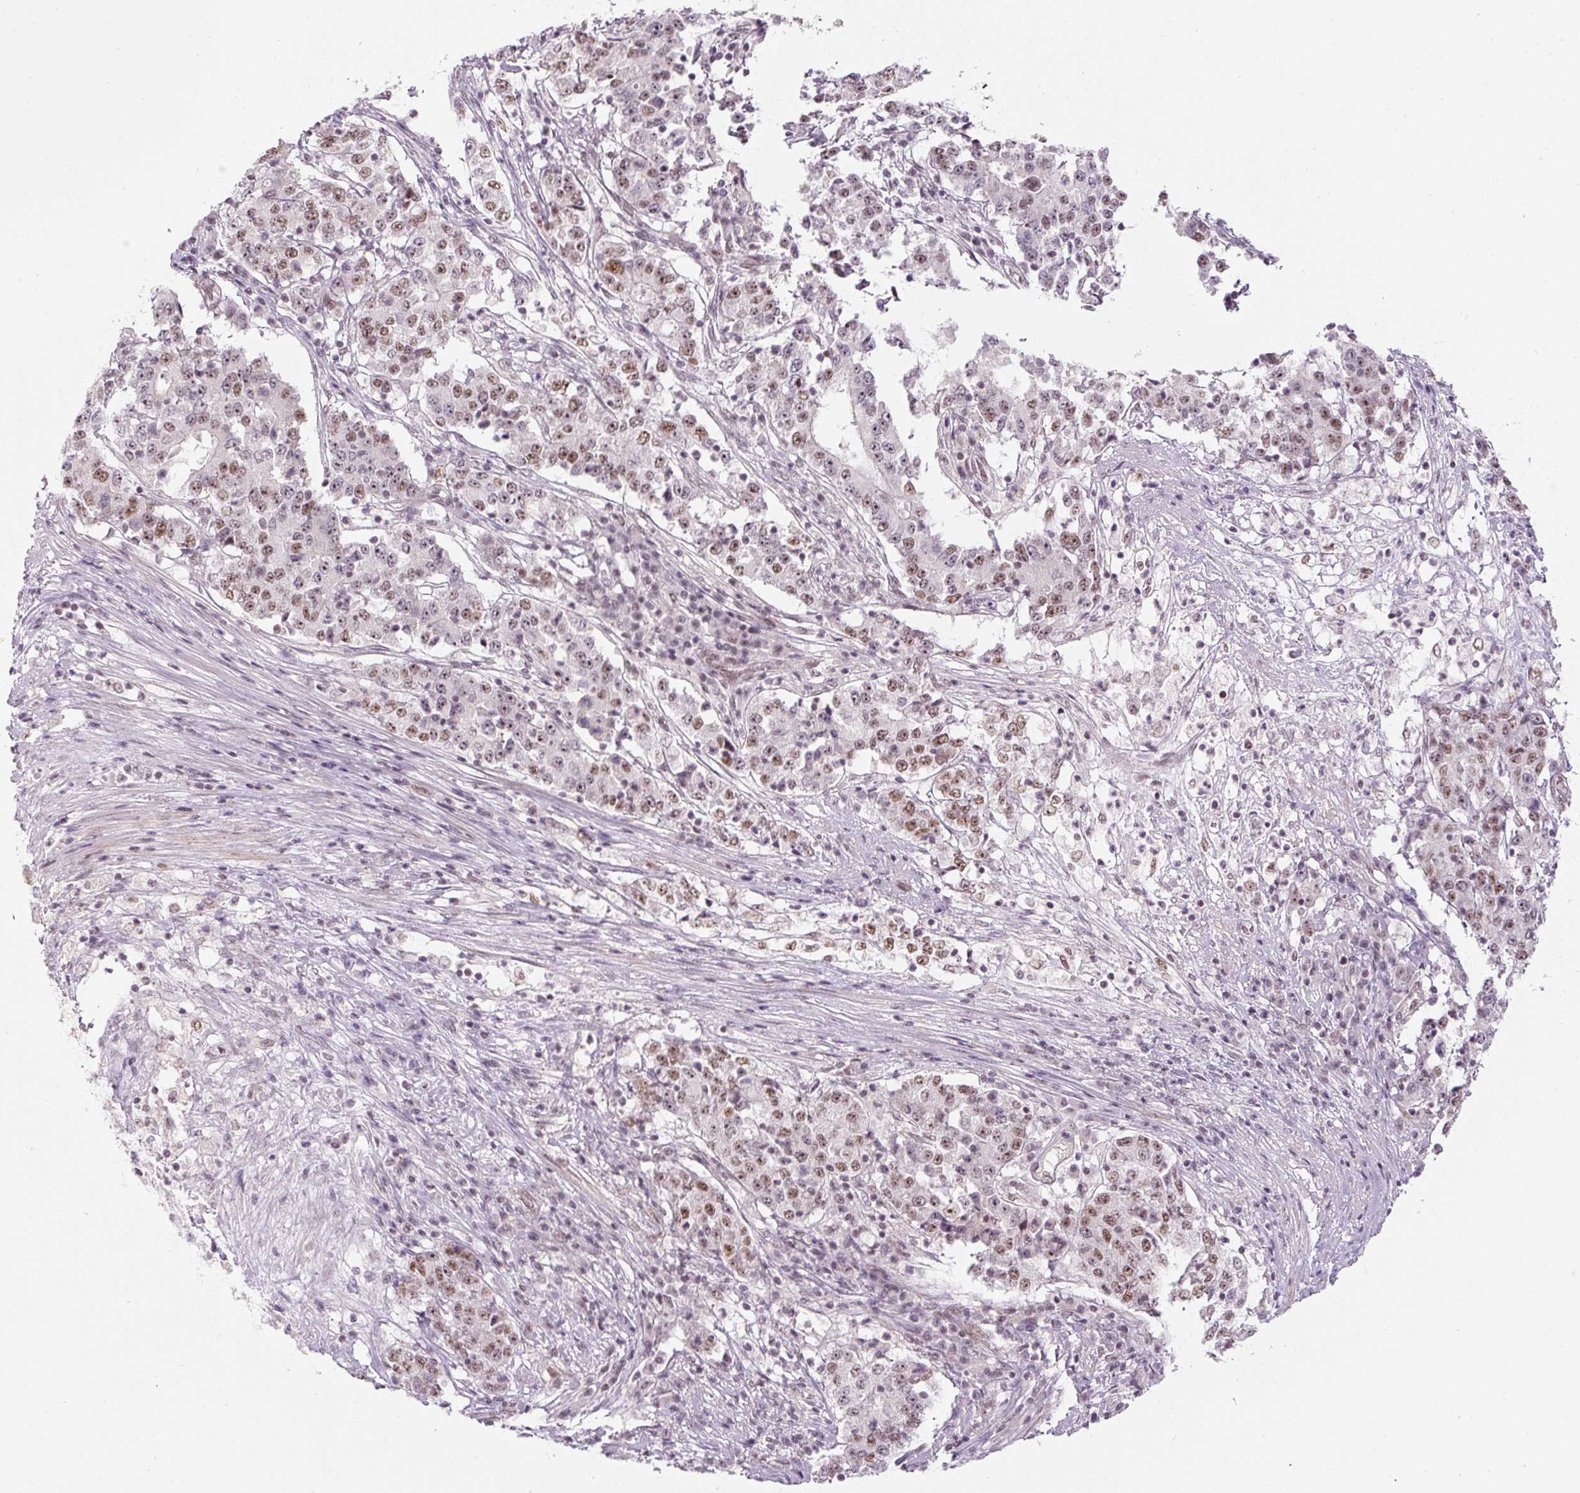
{"staining": {"intensity": "moderate", "quantity": ">75%", "location": "nuclear"}, "tissue": "stomach cancer", "cell_type": "Tumor cells", "image_type": "cancer", "snomed": [{"axis": "morphology", "description": "Adenocarcinoma, NOS"}, {"axis": "topography", "description": "Stomach"}], "caption": "High-power microscopy captured an IHC photomicrograph of stomach cancer (adenocarcinoma), revealing moderate nuclear positivity in about >75% of tumor cells.", "gene": "U2AF2", "patient": {"sex": "male", "age": 59}}